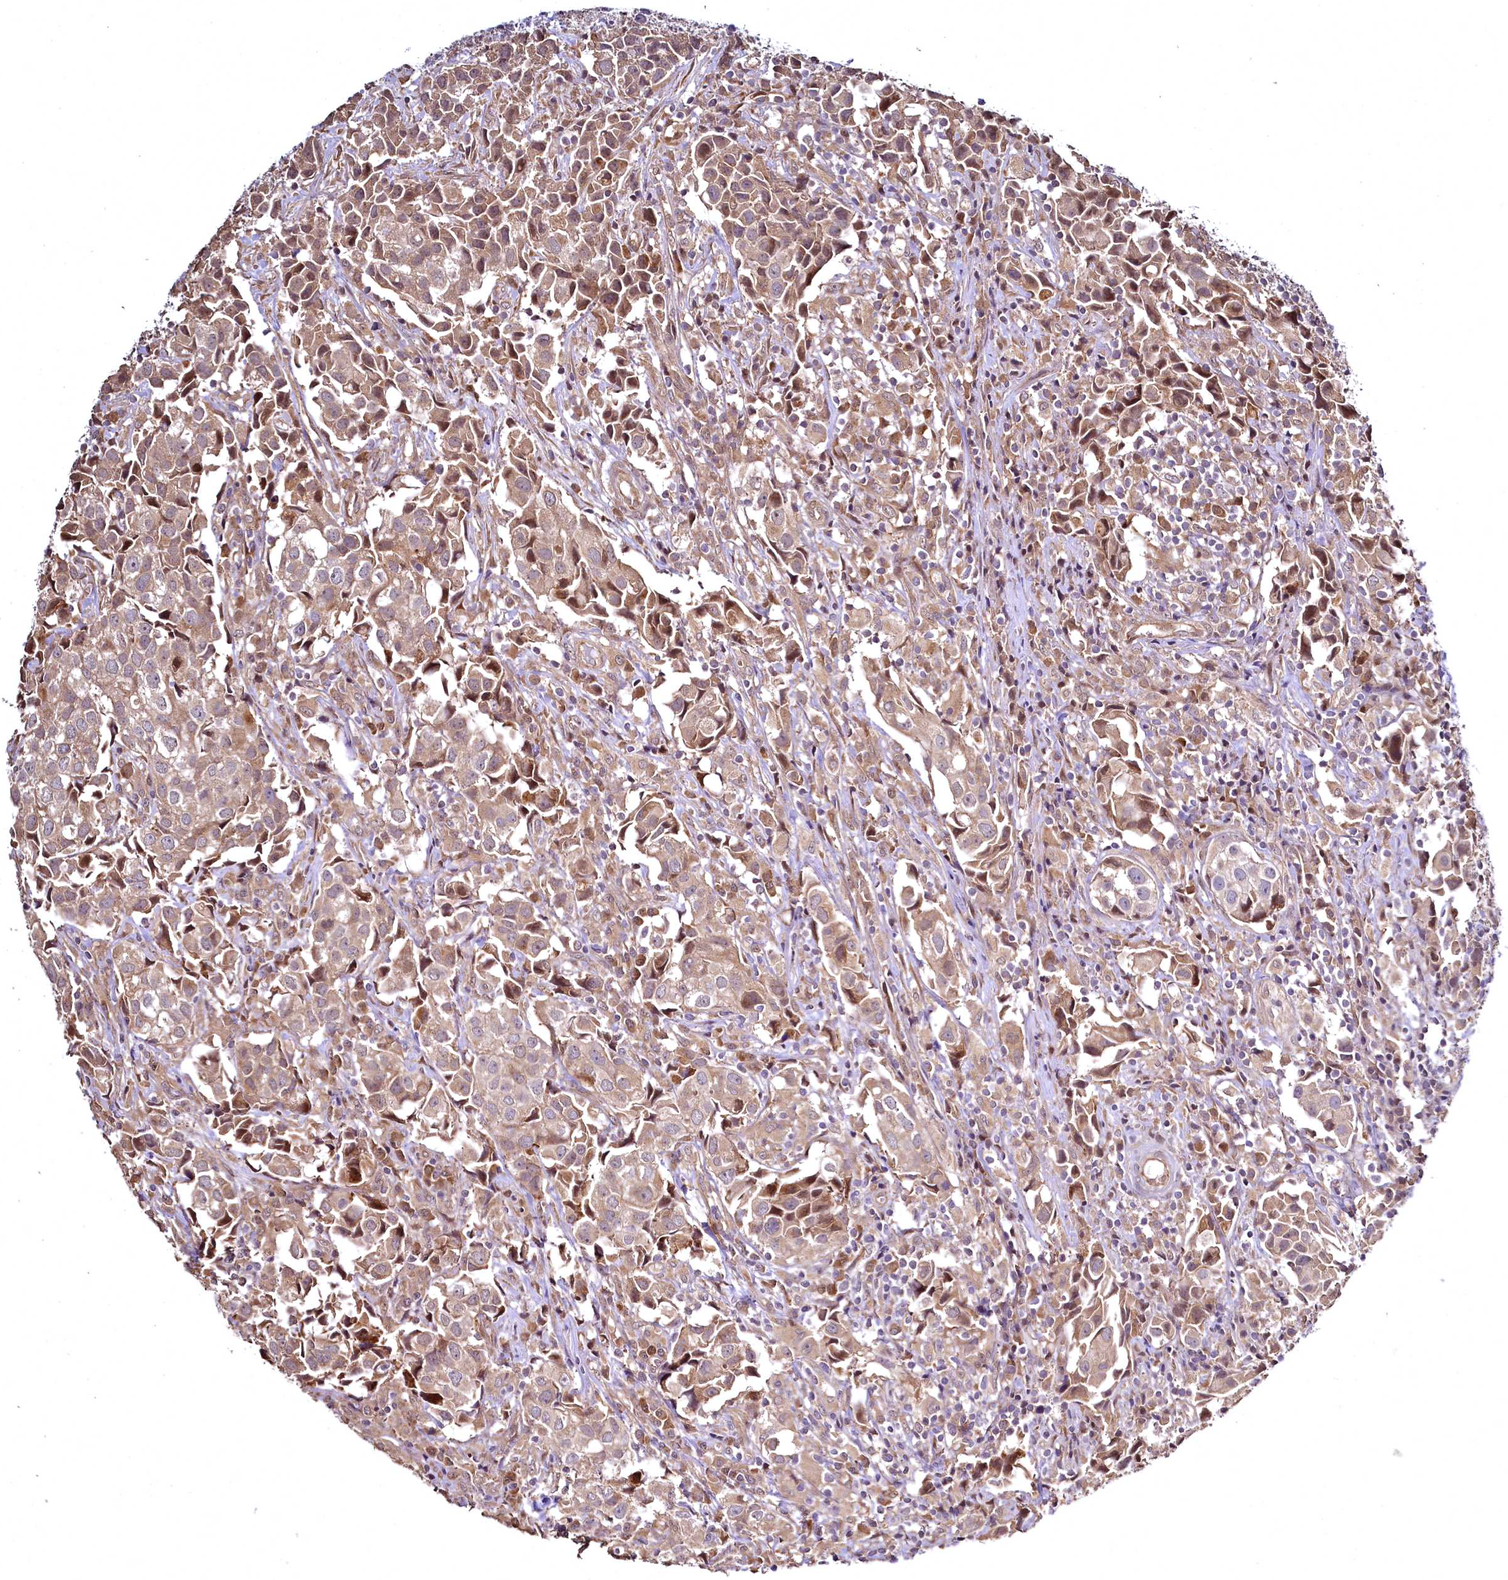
{"staining": {"intensity": "weak", "quantity": "25%-75%", "location": "cytoplasmic/membranous"}, "tissue": "urothelial cancer", "cell_type": "Tumor cells", "image_type": "cancer", "snomed": [{"axis": "morphology", "description": "Urothelial carcinoma, High grade"}, {"axis": "topography", "description": "Urinary bladder"}], "caption": "Protein analysis of urothelial carcinoma (high-grade) tissue exhibits weak cytoplasmic/membranous positivity in approximately 25%-75% of tumor cells.", "gene": "TBCEL", "patient": {"sex": "female", "age": 75}}